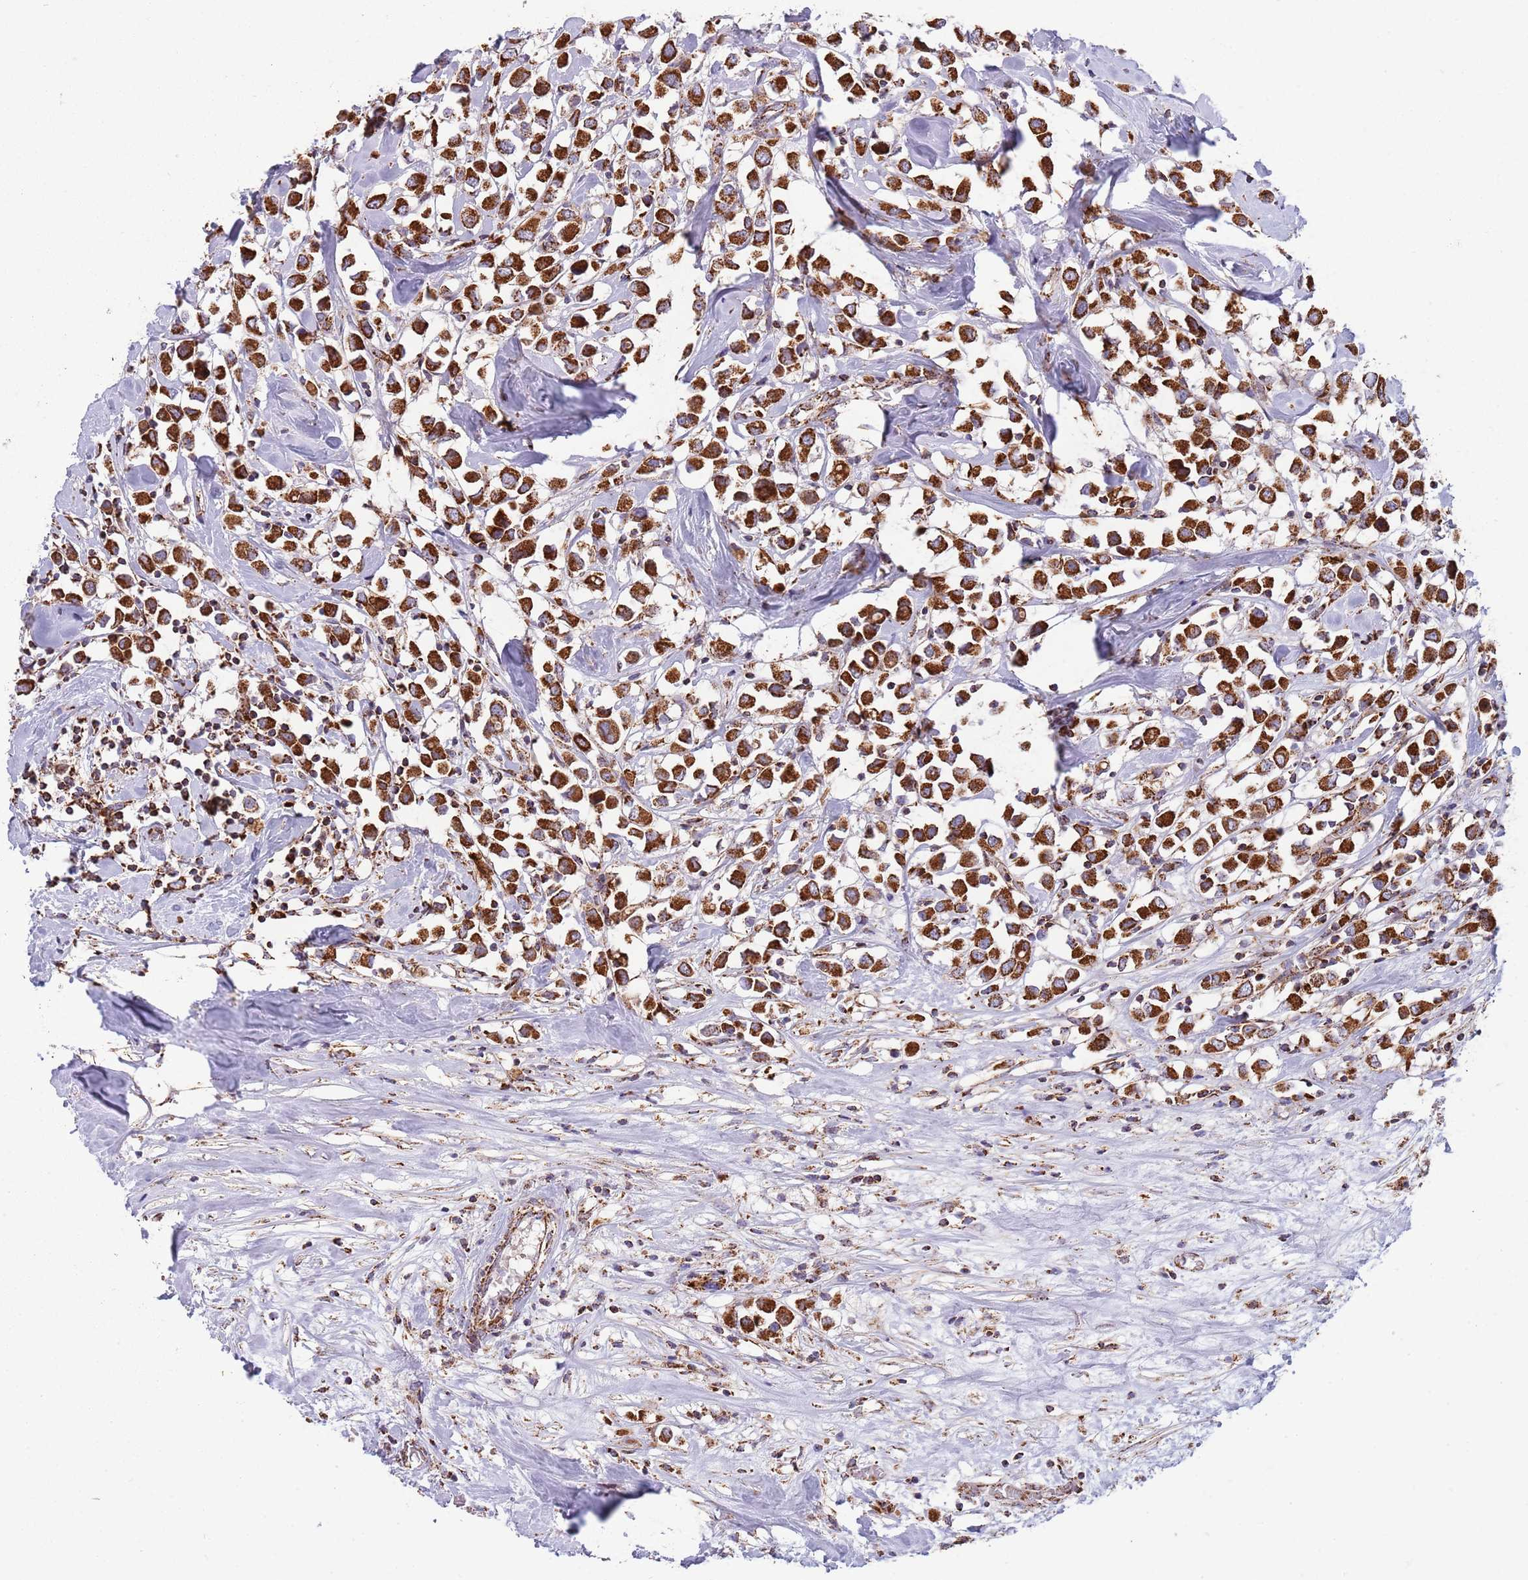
{"staining": {"intensity": "strong", "quantity": ">75%", "location": "cytoplasmic/membranous"}, "tissue": "breast cancer", "cell_type": "Tumor cells", "image_type": "cancer", "snomed": [{"axis": "morphology", "description": "Duct carcinoma"}, {"axis": "topography", "description": "Breast"}], "caption": "Immunohistochemistry of breast cancer (infiltrating ductal carcinoma) shows high levels of strong cytoplasmic/membranous positivity in approximately >75% of tumor cells. (DAB IHC with brightfield microscopy, high magnification).", "gene": "VPS16", "patient": {"sex": "female", "age": 61}}